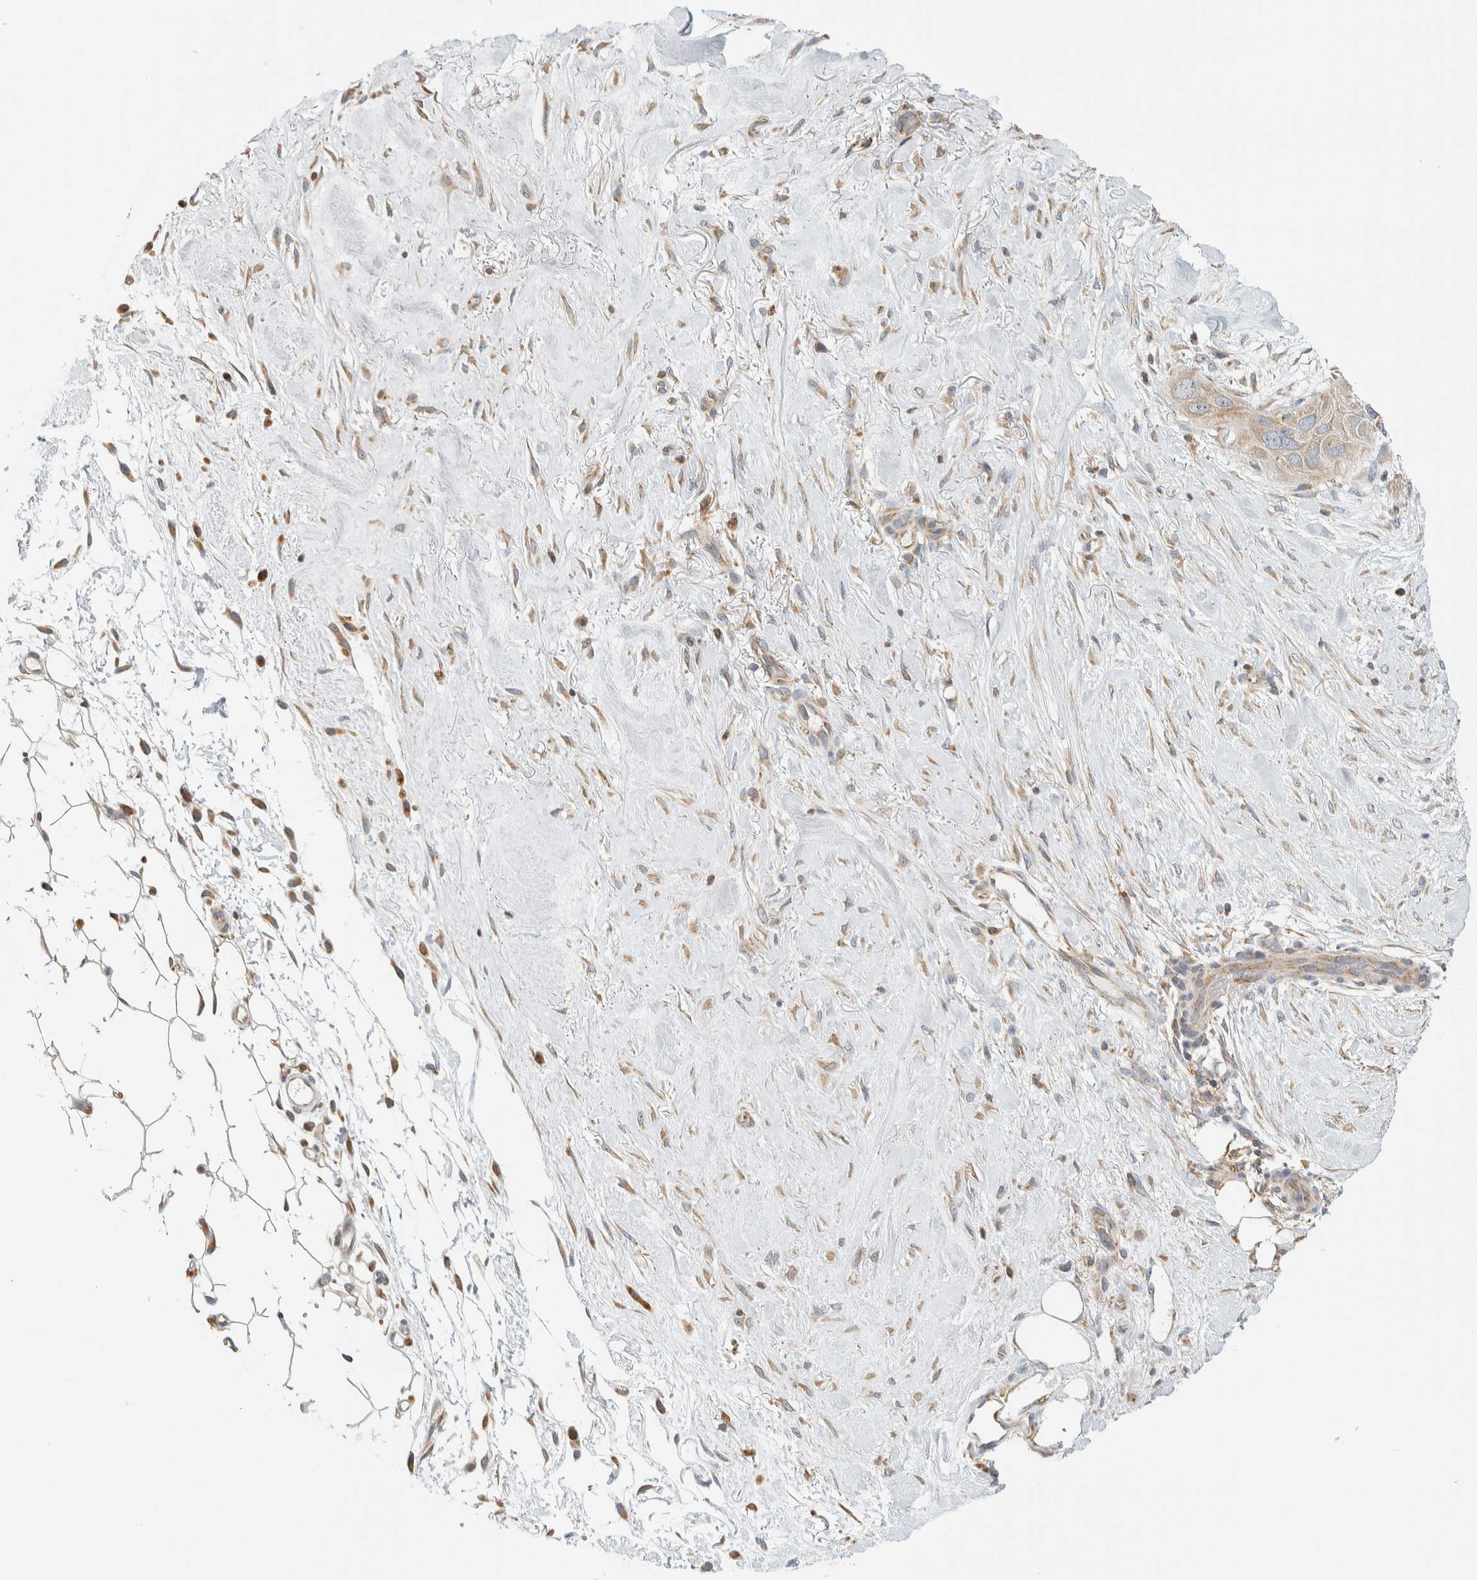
{"staining": {"intensity": "weak", "quantity": "<25%", "location": "cytoplasmic/membranous"}, "tissue": "skin cancer", "cell_type": "Tumor cells", "image_type": "cancer", "snomed": [{"axis": "morphology", "description": "Squamous cell carcinoma, NOS"}, {"axis": "topography", "description": "Skin"}], "caption": "IHC of human skin cancer (squamous cell carcinoma) demonstrates no staining in tumor cells.", "gene": "CCDC57", "patient": {"sex": "female", "age": 77}}